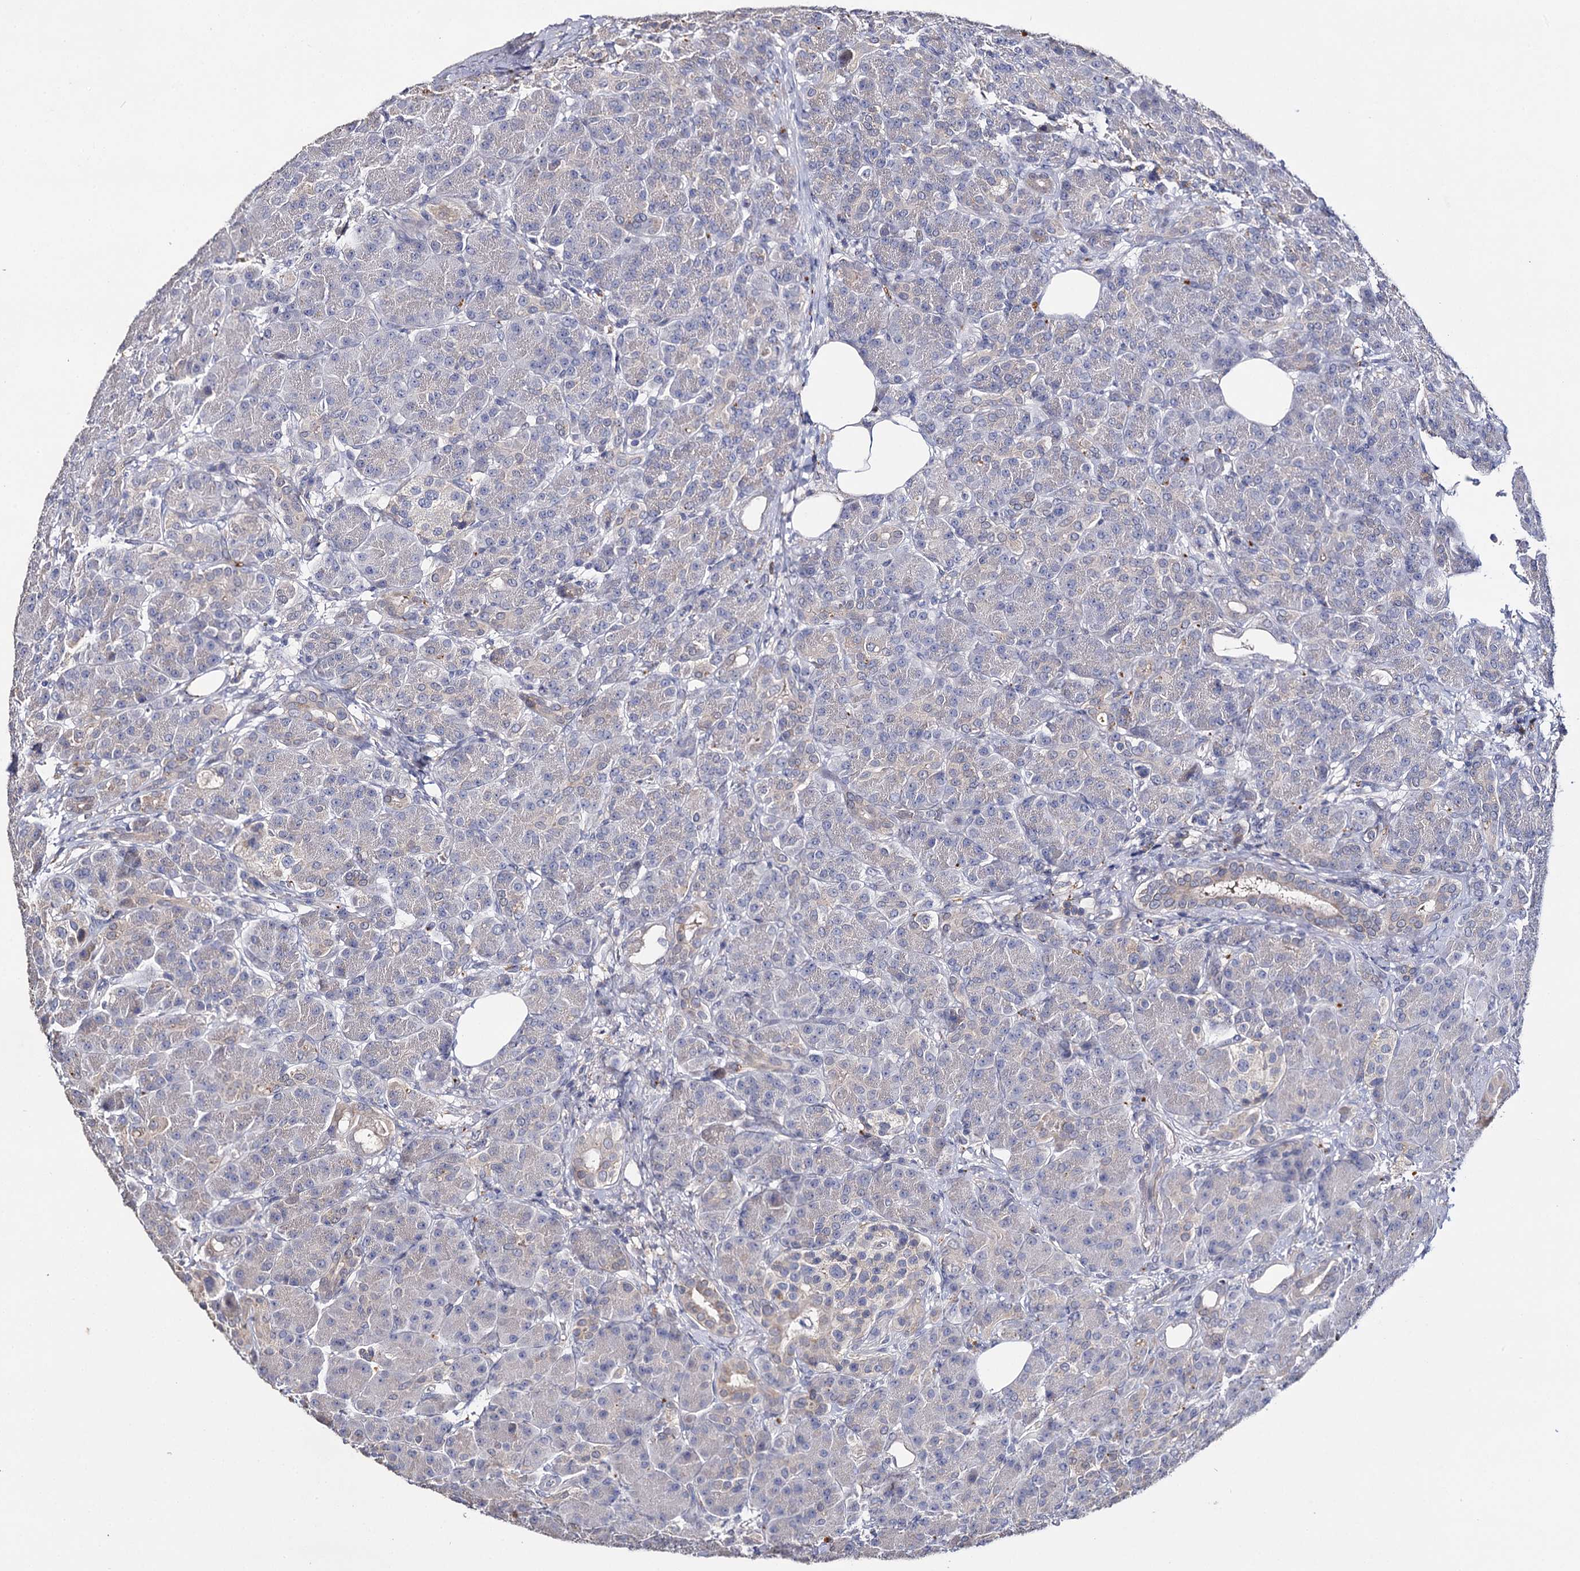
{"staining": {"intensity": "negative", "quantity": "none", "location": "none"}, "tissue": "pancreas", "cell_type": "Exocrine glandular cells", "image_type": "normal", "snomed": [{"axis": "morphology", "description": "Normal tissue, NOS"}, {"axis": "topography", "description": "Pancreas"}], "caption": "Immunohistochemistry (IHC) image of unremarkable pancreas: pancreas stained with DAB (3,3'-diaminobenzidine) shows no significant protein positivity in exocrine glandular cells. (DAB IHC, high magnification).", "gene": "DNAH6", "patient": {"sex": "male", "age": 63}}